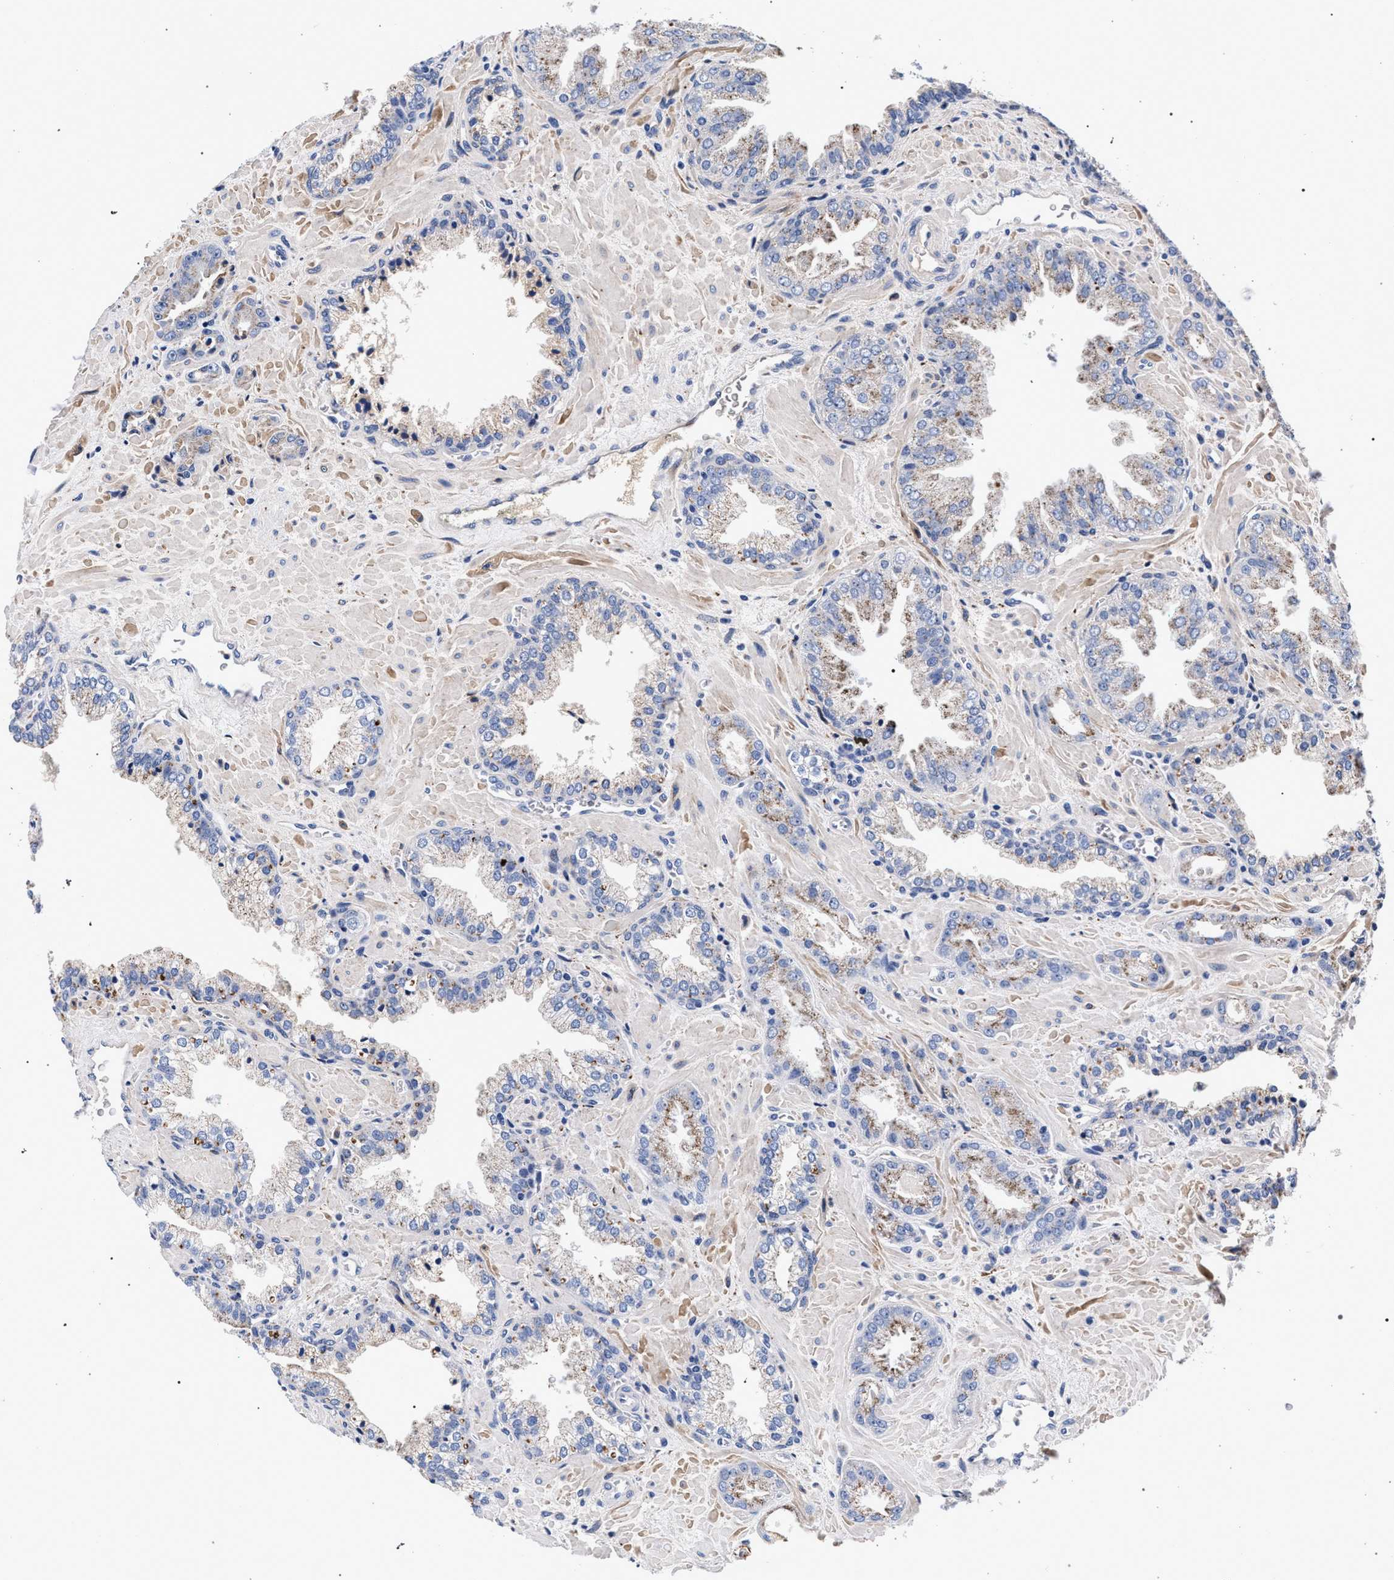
{"staining": {"intensity": "weak", "quantity": "25%-75%", "location": "cytoplasmic/membranous"}, "tissue": "prostate cancer", "cell_type": "Tumor cells", "image_type": "cancer", "snomed": [{"axis": "morphology", "description": "Adenocarcinoma, Low grade"}, {"axis": "topography", "description": "Prostate"}], "caption": "Protein analysis of prostate cancer tissue displays weak cytoplasmic/membranous positivity in about 25%-75% of tumor cells.", "gene": "ACOX1", "patient": {"sex": "male", "age": 71}}